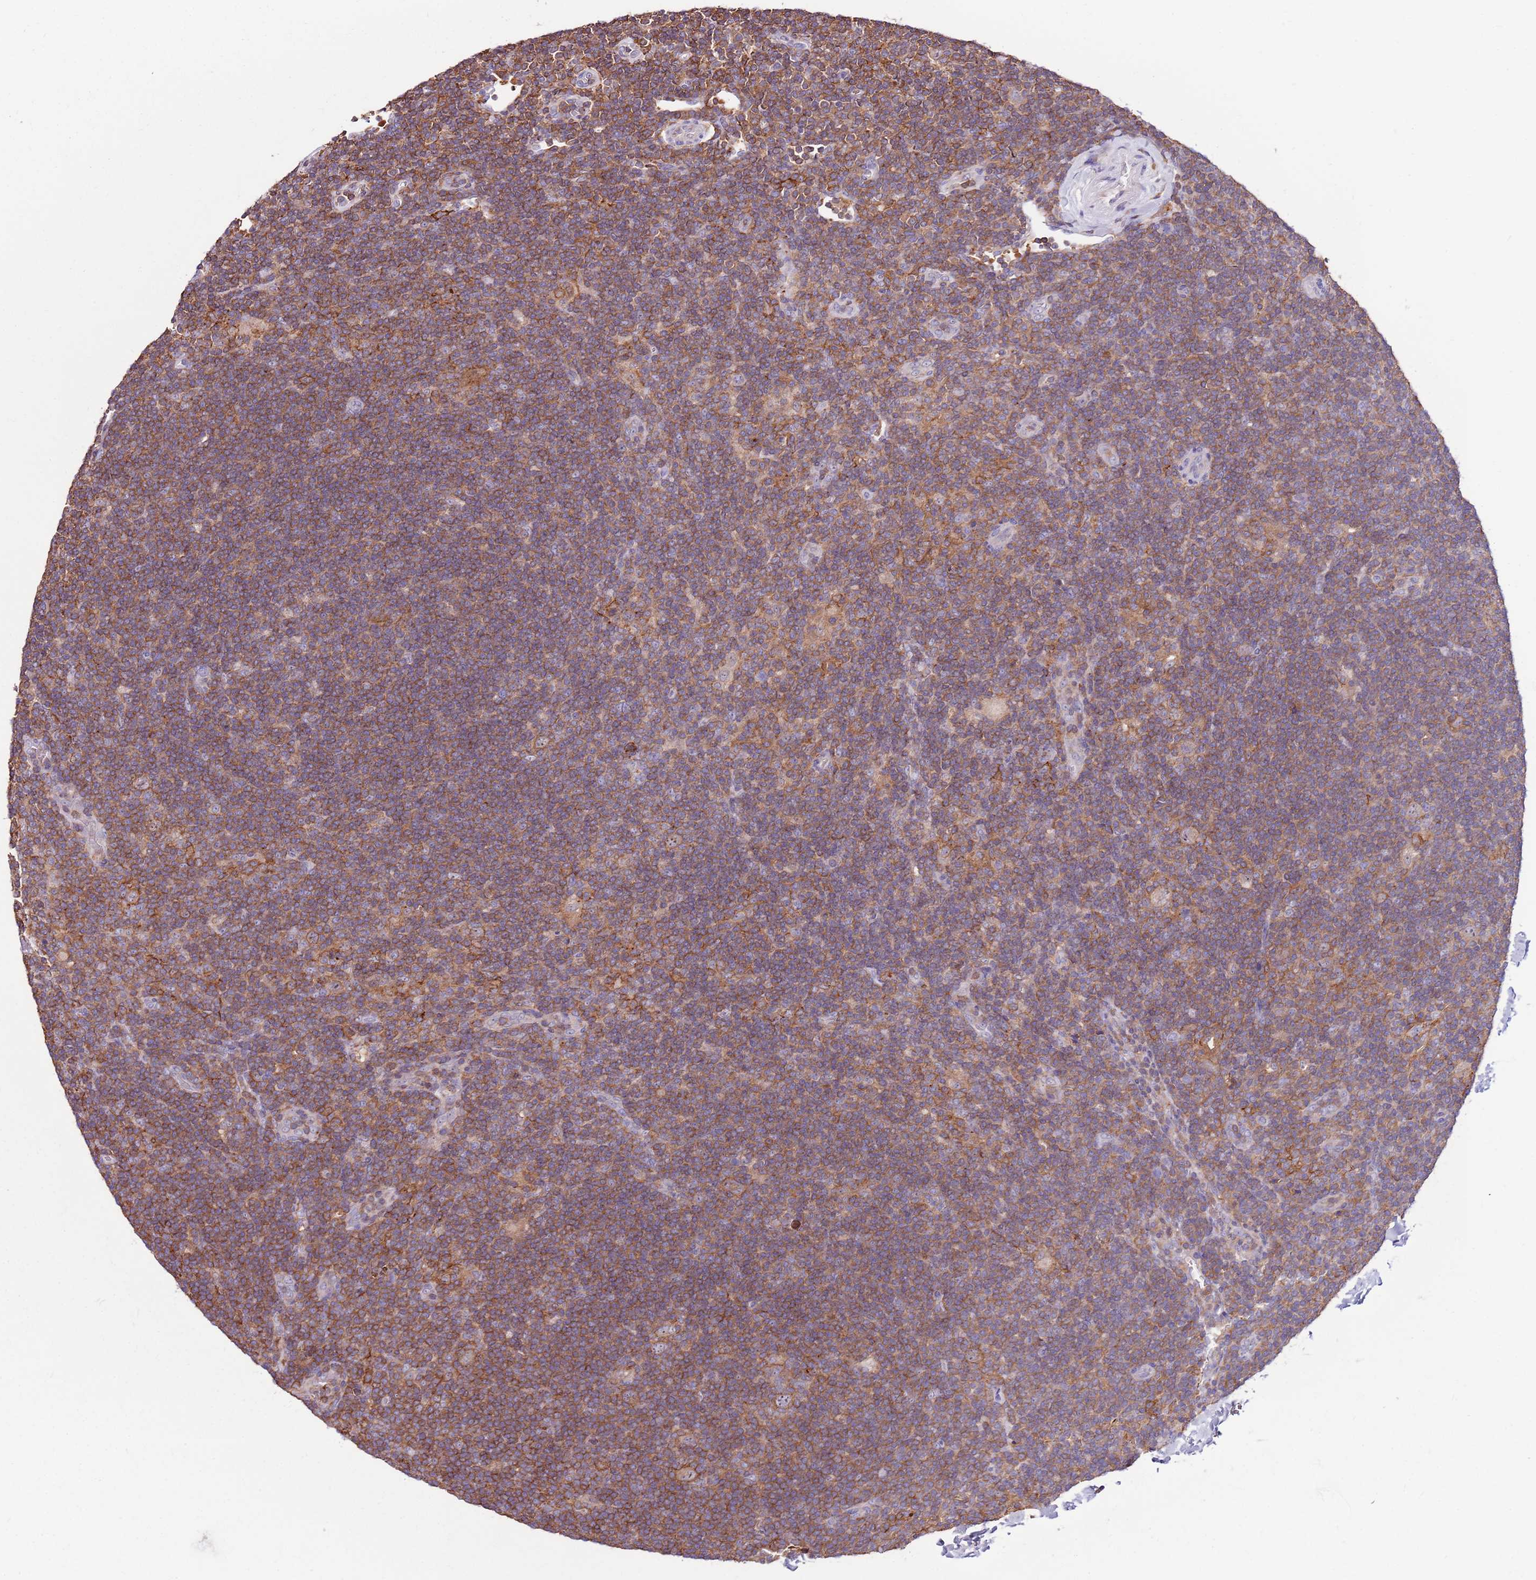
{"staining": {"intensity": "weak", "quantity": "25%-75%", "location": "cytoplasmic/membranous"}, "tissue": "lymphoma", "cell_type": "Tumor cells", "image_type": "cancer", "snomed": [{"axis": "morphology", "description": "Hodgkin's disease, NOS"}, {"axis": "topography", "description": "Lymph node"}], "caption": "Lymphoma tissue shows weak cytoplasmic/membranous expression in approximately 25%-75% of tumor cells, visualized by immunohistochemistry.", "gene": "ZSWIM1", "patient": {"sex": "female", "age": 57}}